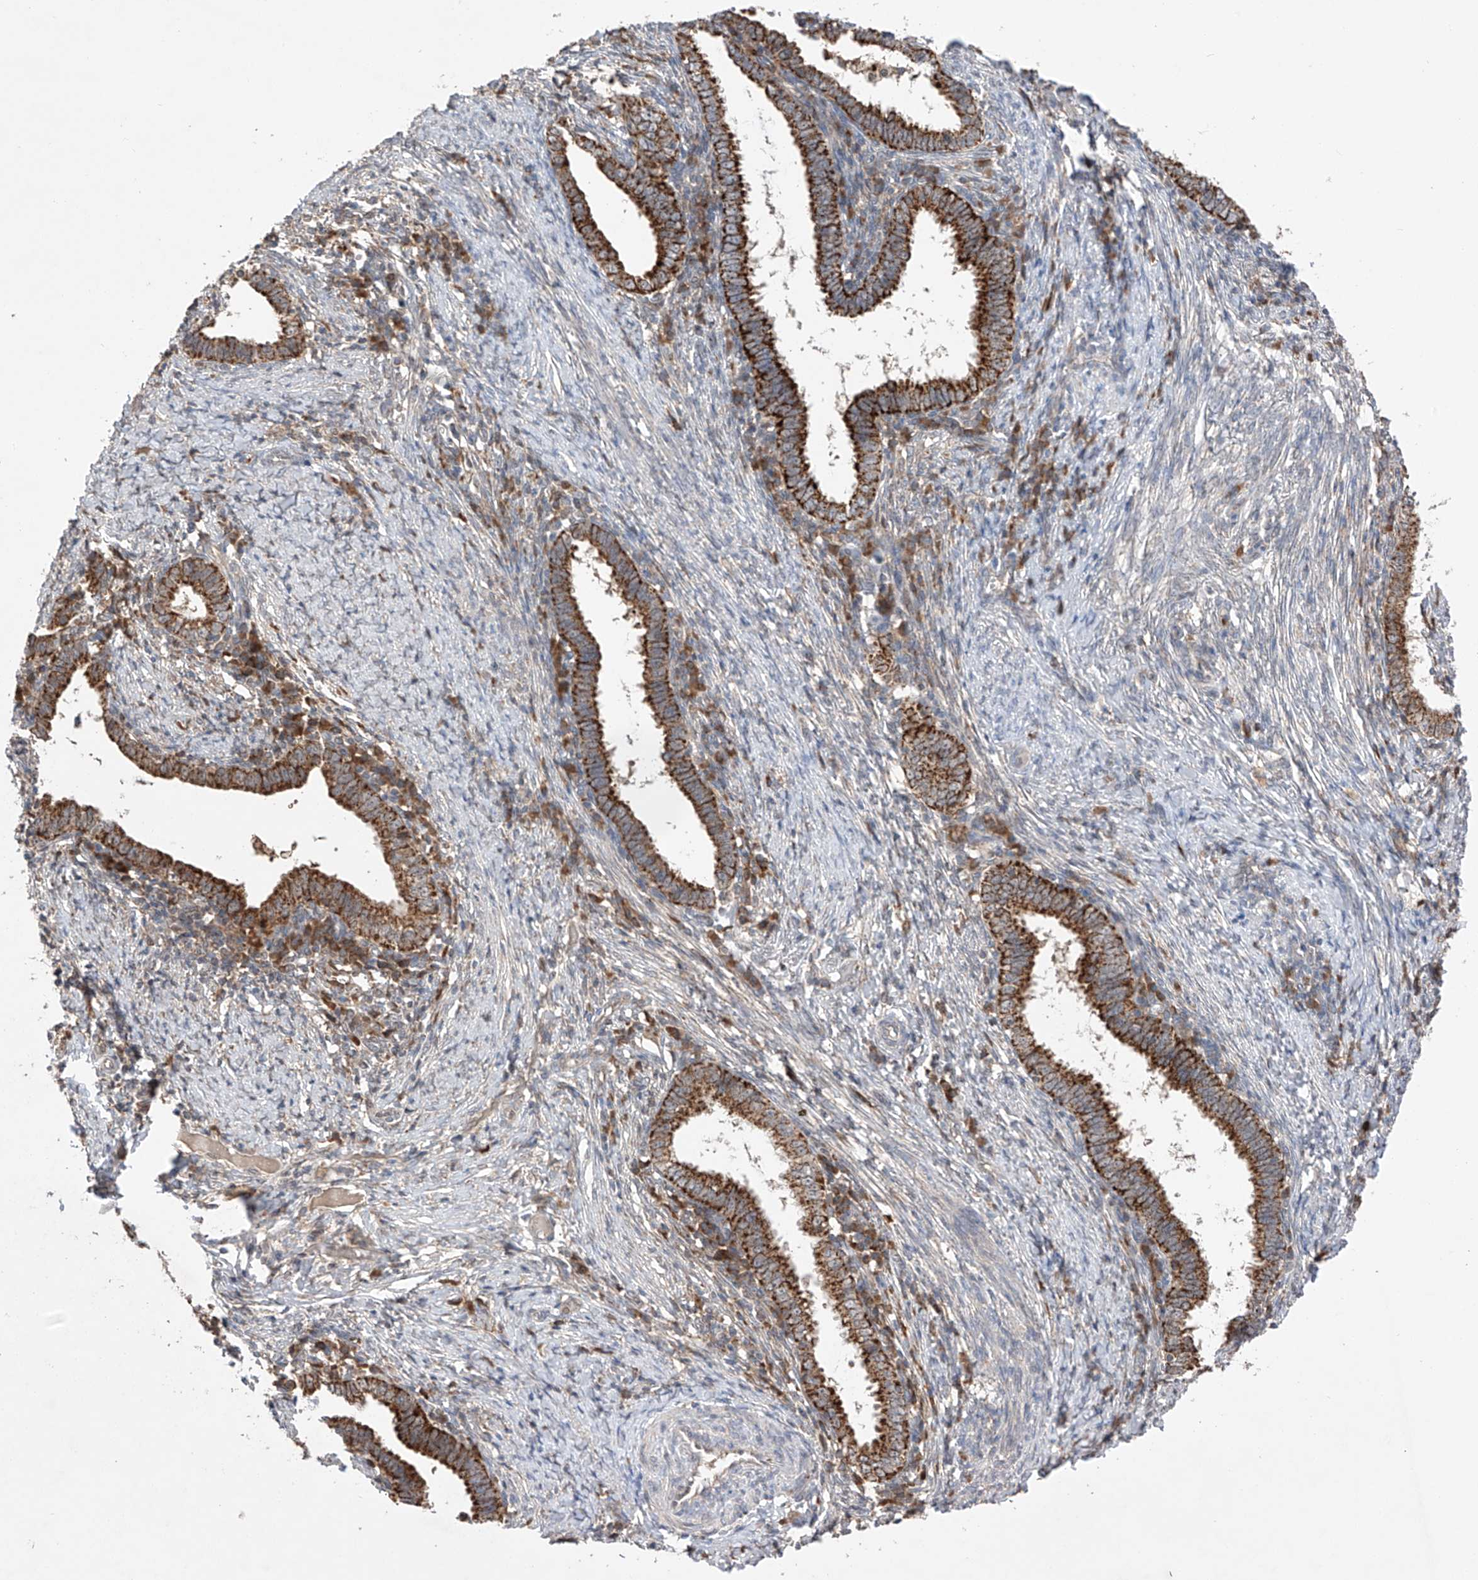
{"staining": {"intensity": "strong", "quantity": ">75%", "location": "cytoplasmic/membranous"}, "tissue": "cervical cancer", "cell_type": "Tumor cells", "image_type": "cancer", "snomed": [{"axis": "morphology", "description": "Adenocarcinoma, NOS"}, {"axis": "topography", "description": "Cervix"}], "caption": "Immunohistochemical staining of cervical cancer (adenocarcinoma) displays strong cytoplasmic/membranous protein staining in about >75% of tumor cells.", "gene": "SDHAF4", "patient": {"sex": "female", "age": 36}}